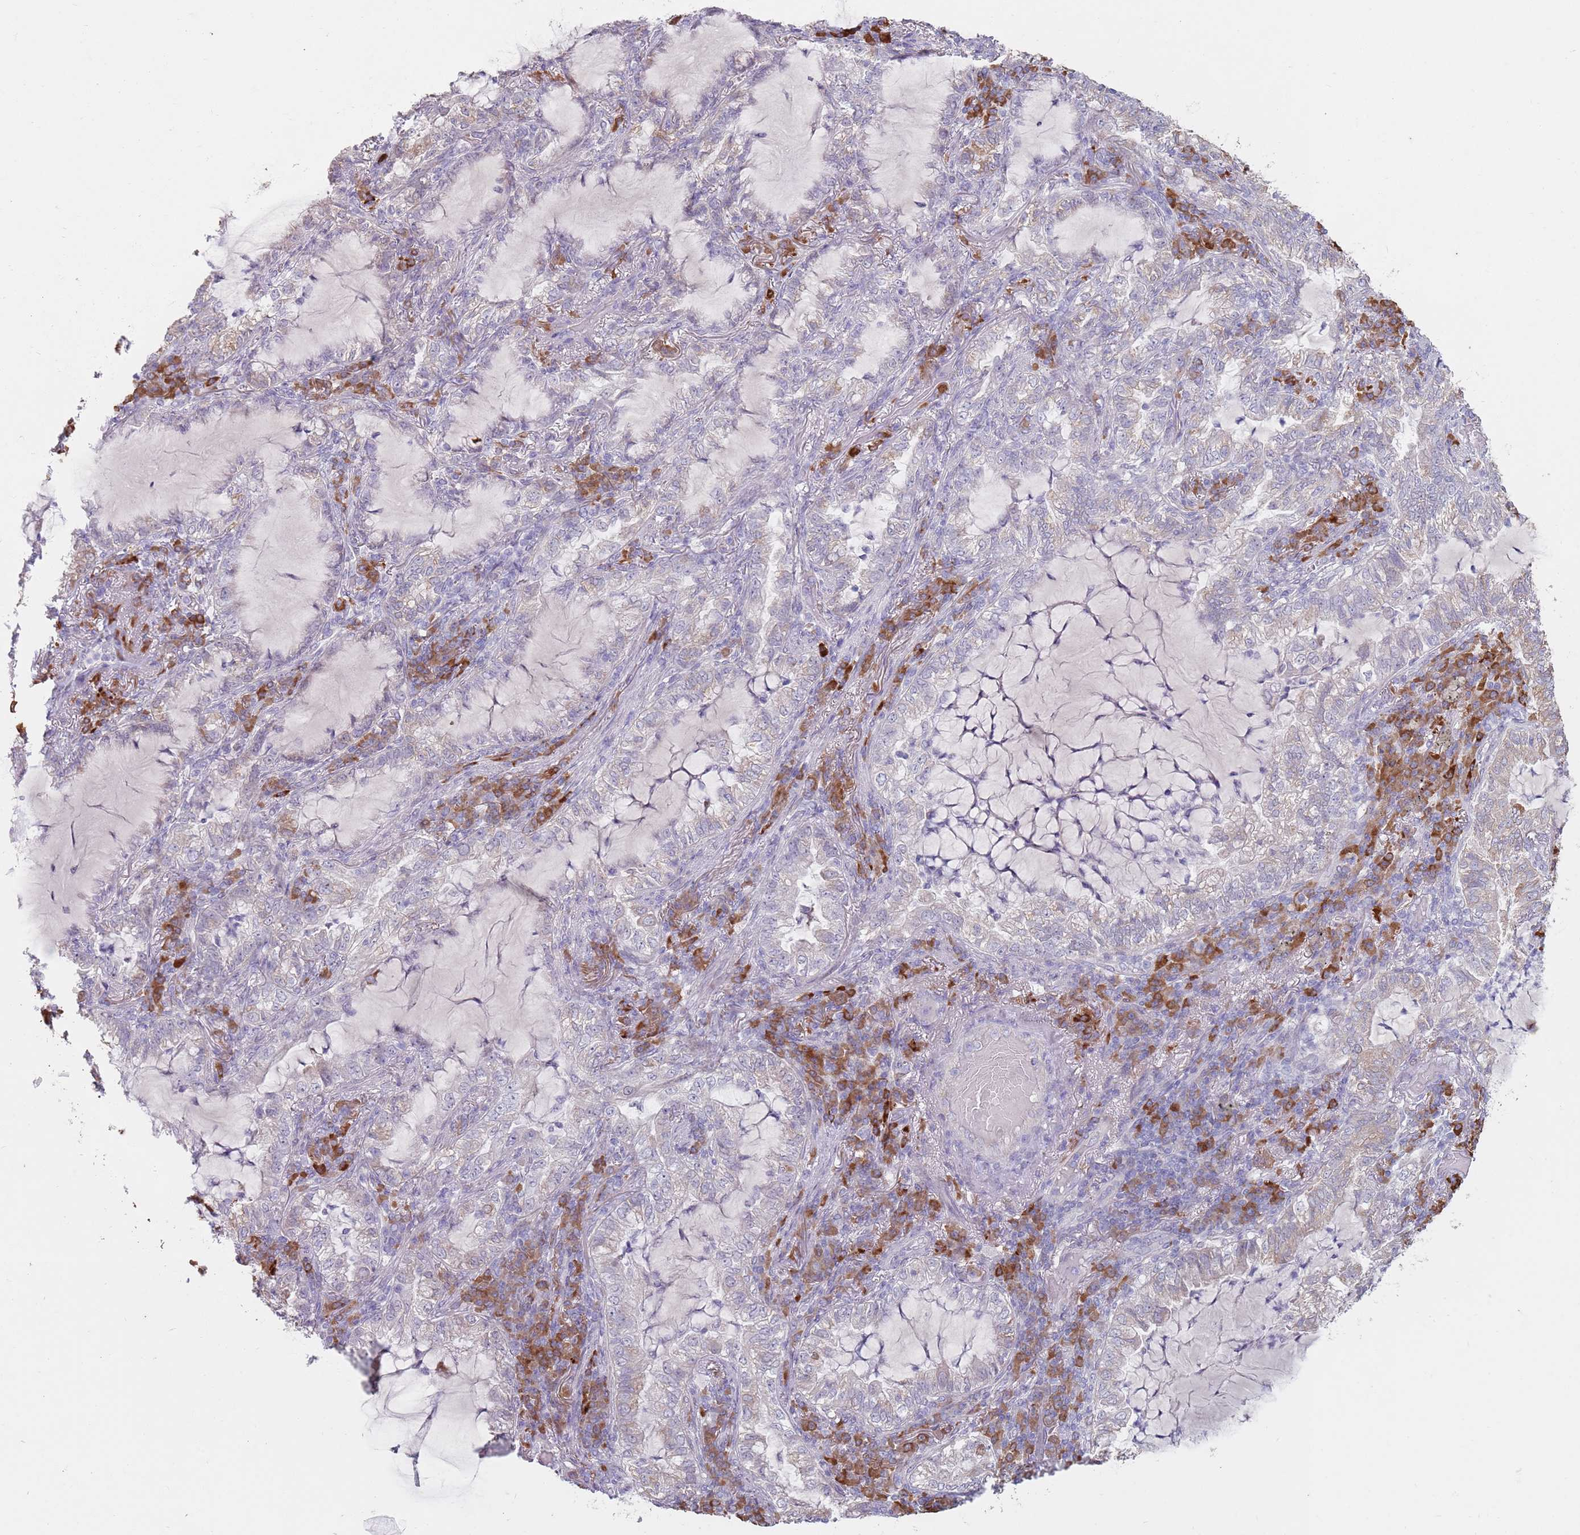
{"staining": {"intensity": "negative", "quantity": "none", "location": "none"}, "tissue": "lung cancer", "cell_type": "Tumor cells", "image_type": "cancer", "snomed": [{"axis": "morphology", "description": "Adenocarcinoma, NOS"}, {"axis": "topography", "description": "Lung"}], "caption": "IHC photomicrograph of lung adenocarcinoma stained for a protein (brown), which shows no positivity in tumor cells.", "gene": "DXO", "patient": {"sex": "female", "age": 73}}